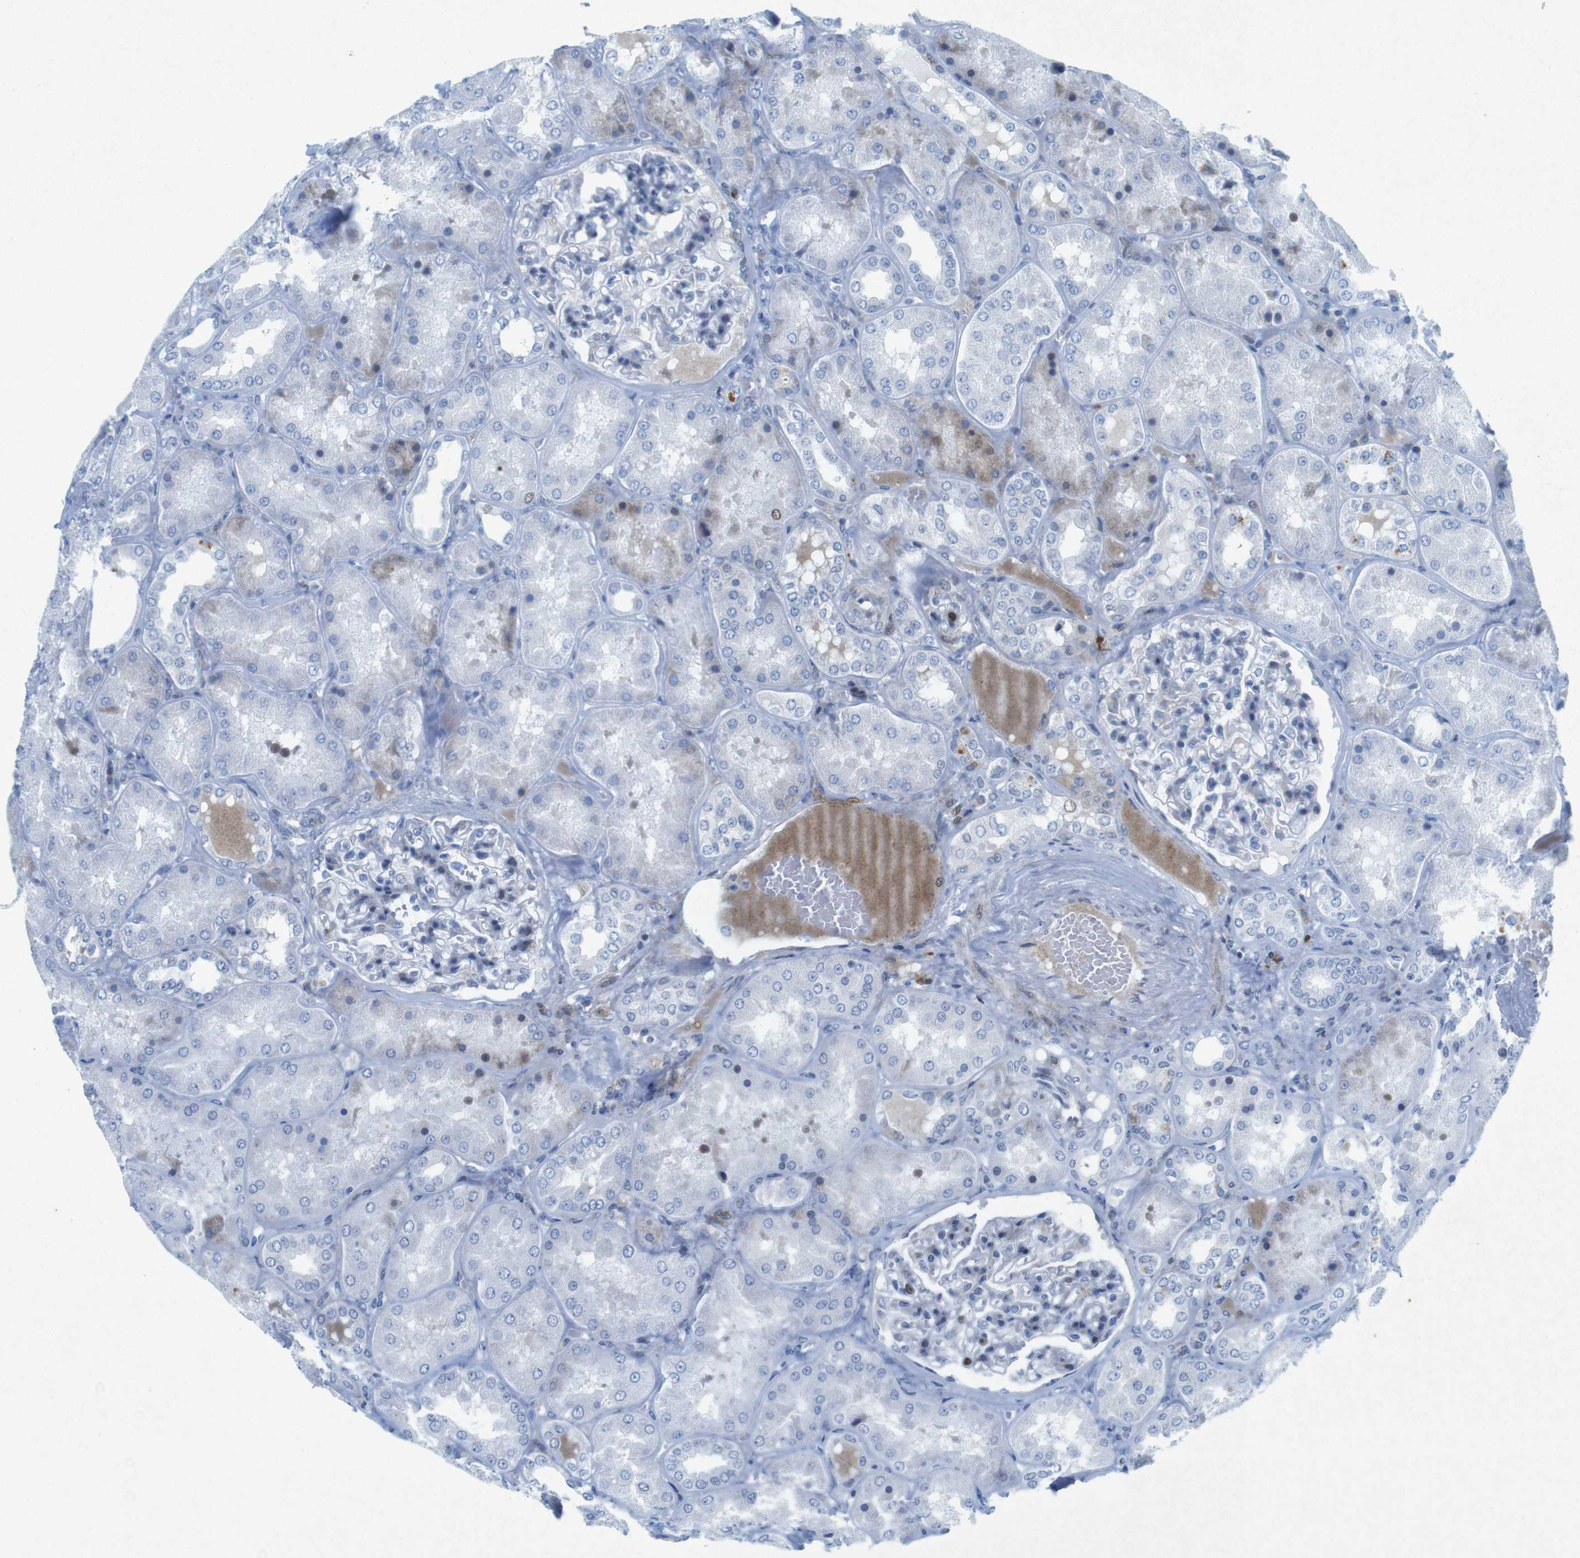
{"staining": {"intensity": "weak", "quantity": "<25%", "location": "cytoplasmic/membranous,nuclear"}, "tissue": "kidney", "cell_type": "Cells in glomeruli", "image_type": "normal", "snomed": [{"axis": "morphology", "description": "Normal tissue, NOS"}, {"axis": "topography", "description": "Kidney"}], "caption": "A histopathology image of human kidney is negative for staining in cells in glomeruli.", "gene": "CHAF1A", "patient": {"sex": "female", "age": 56}}